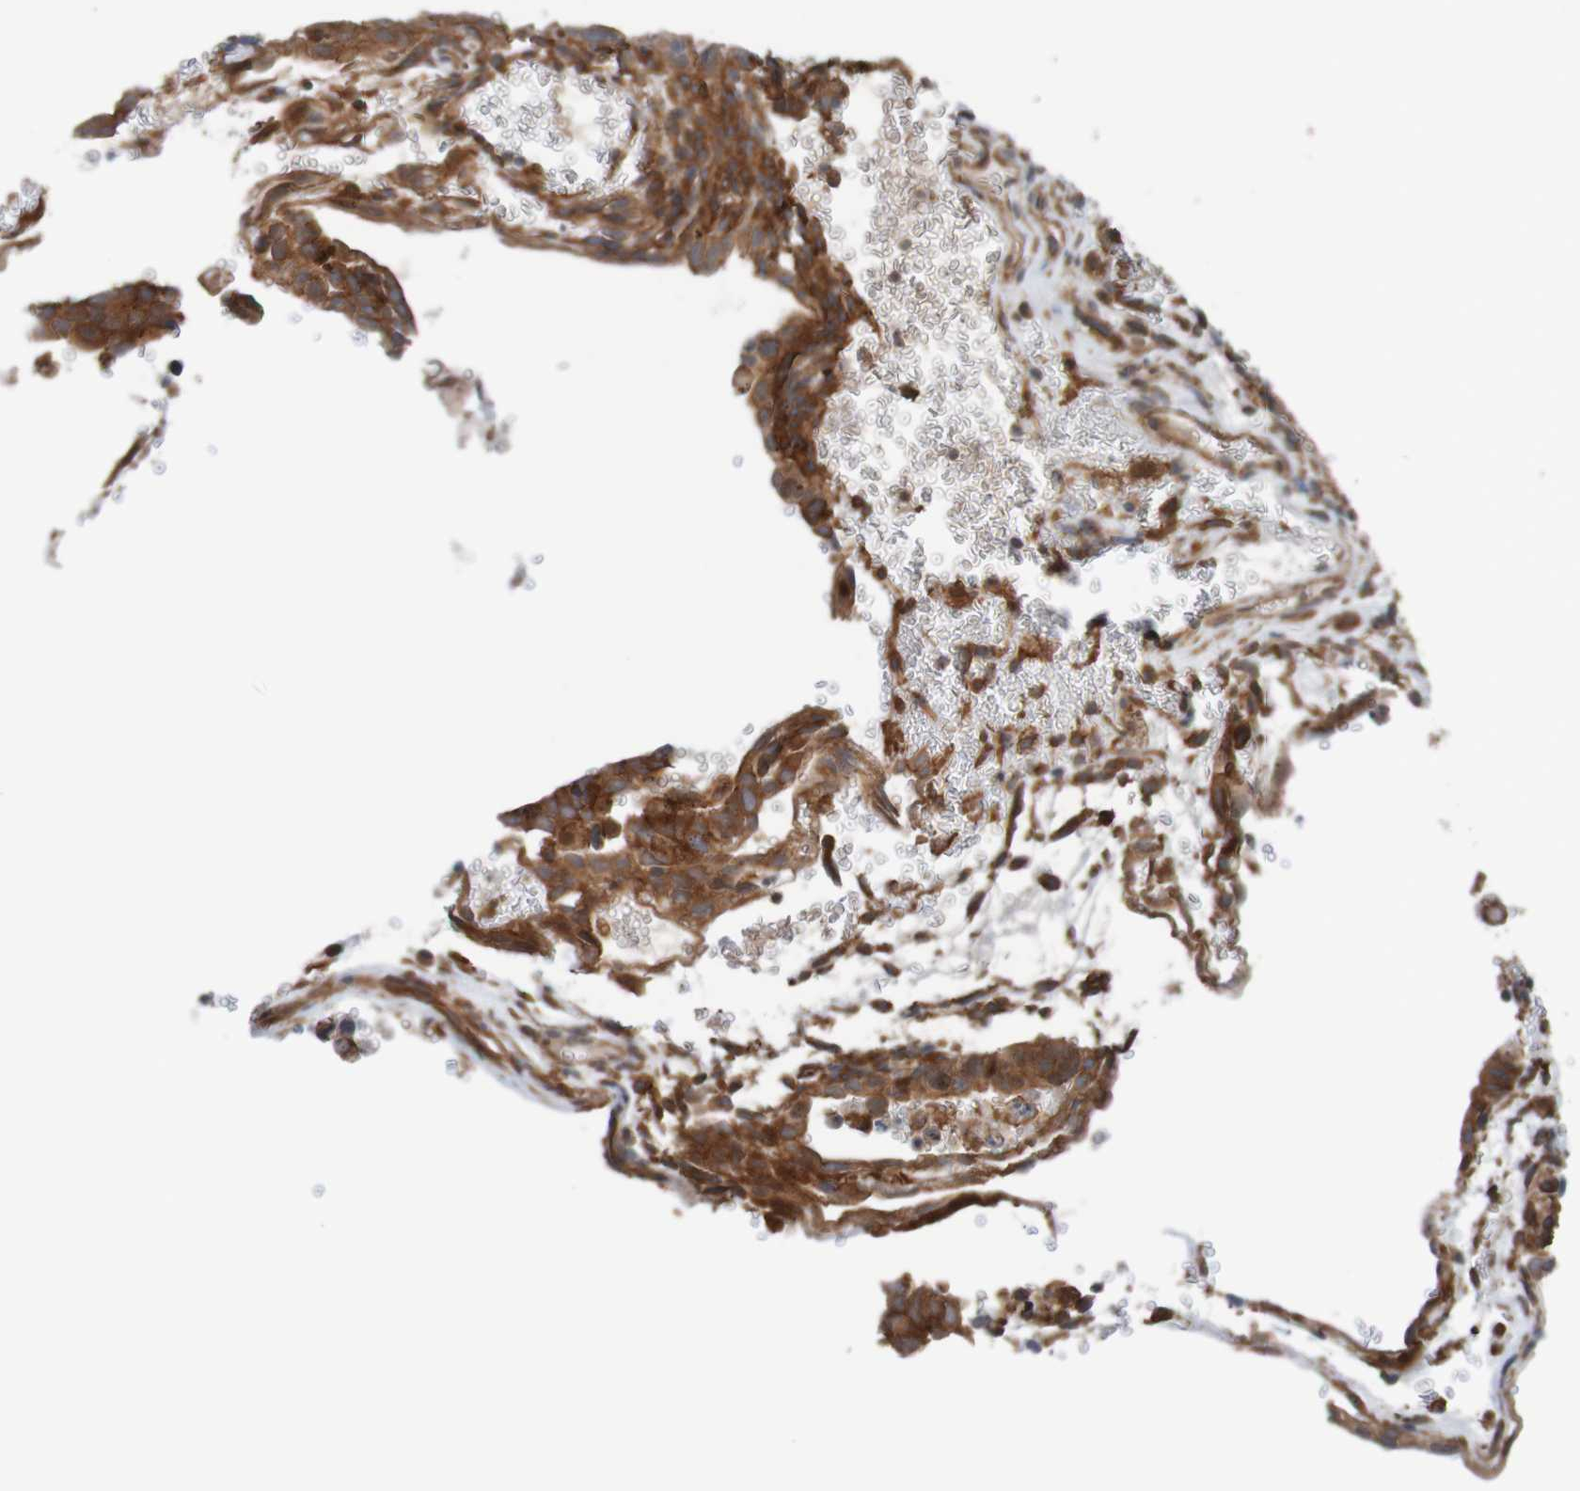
{"staining": {"intensity": "moderate", "quantity": ">75%", "location": "cytoplasmic/membranous"}, "tissue": "testis cancer", "cell_type": "Tumor cells", "image_type": "cancer", "snomed": [{"axis": "morphology", "description": "Seminoma, NOS"}, {"axis": "morphology", "description": "Carcinoma, Embryonal, NOS"}, {"axis": "topography", "description": "Testis"}], "caption": "IHC staining of seminoma (testis), which demonstrates medium levels of moderate cytoplasmic/membranous positivity in about >75% of tumor cells indicating moderate cytoplasmic/membranous protein staining. The staining was performed using DAB (brown) for protein detection and nuclei were counterstained in hematoxylin (blue).", "gene": "ARHGEF11", "patient": {"sex": "male", "age": 52}}